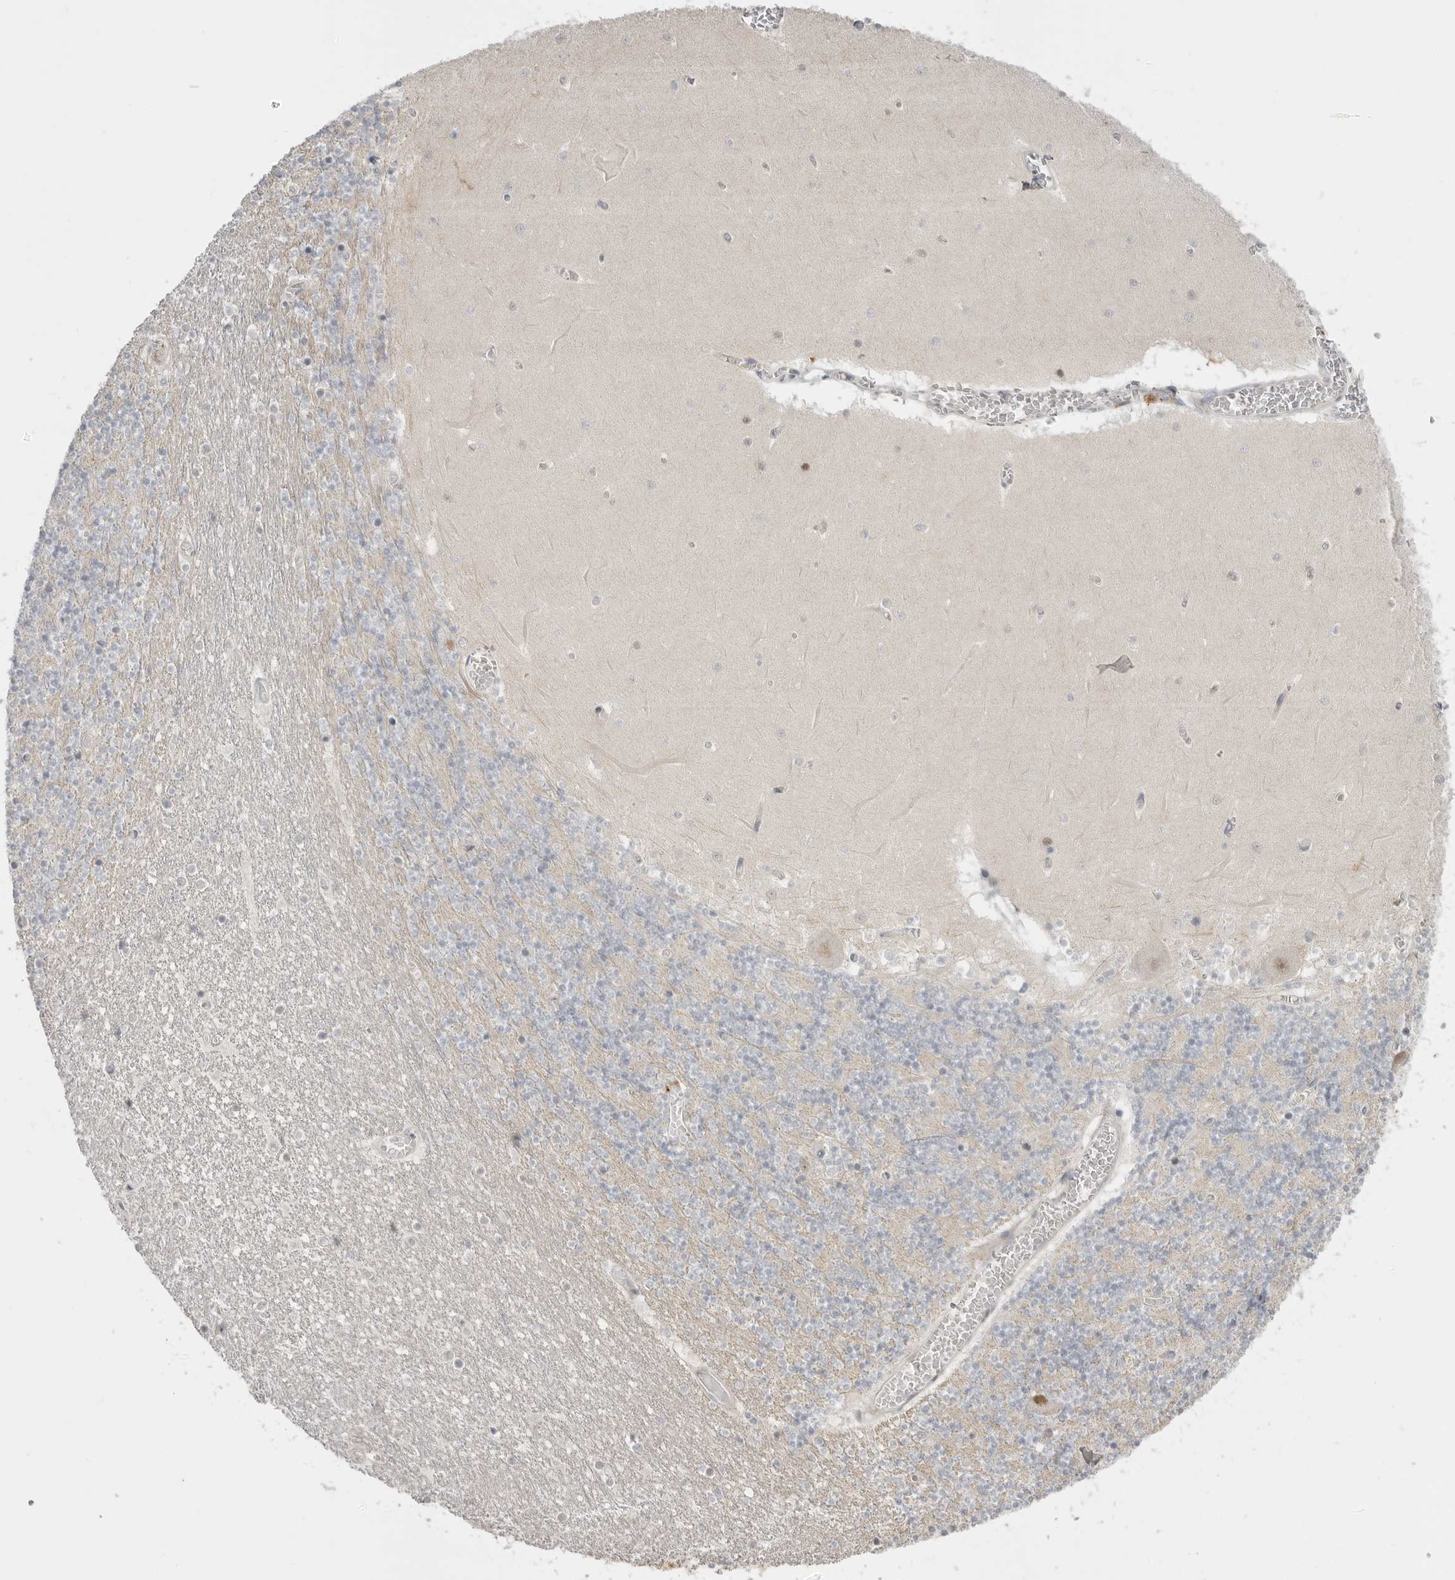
{"staining": {"intensity": "weak", "quantity": "<25%", "location": "cytoplasmic/membranous"}, "tissue": "cerebellum", "cell_type": "Cells in granular layer", "image_type": "normal", "snomed": [{"axis": "morphology", "description": "Normal tissue, NOS"}, {"axis": "topography", "description": "Cerebellum"}], "caption": "High power microscopy image of an immunohistochemistry (IHC) photomicrograph of unremarkable cerebellum, revealing no significant staining in cells in granular layer.", "gene": "GGT6", "patient": {"sex": "female", "age": 28}}